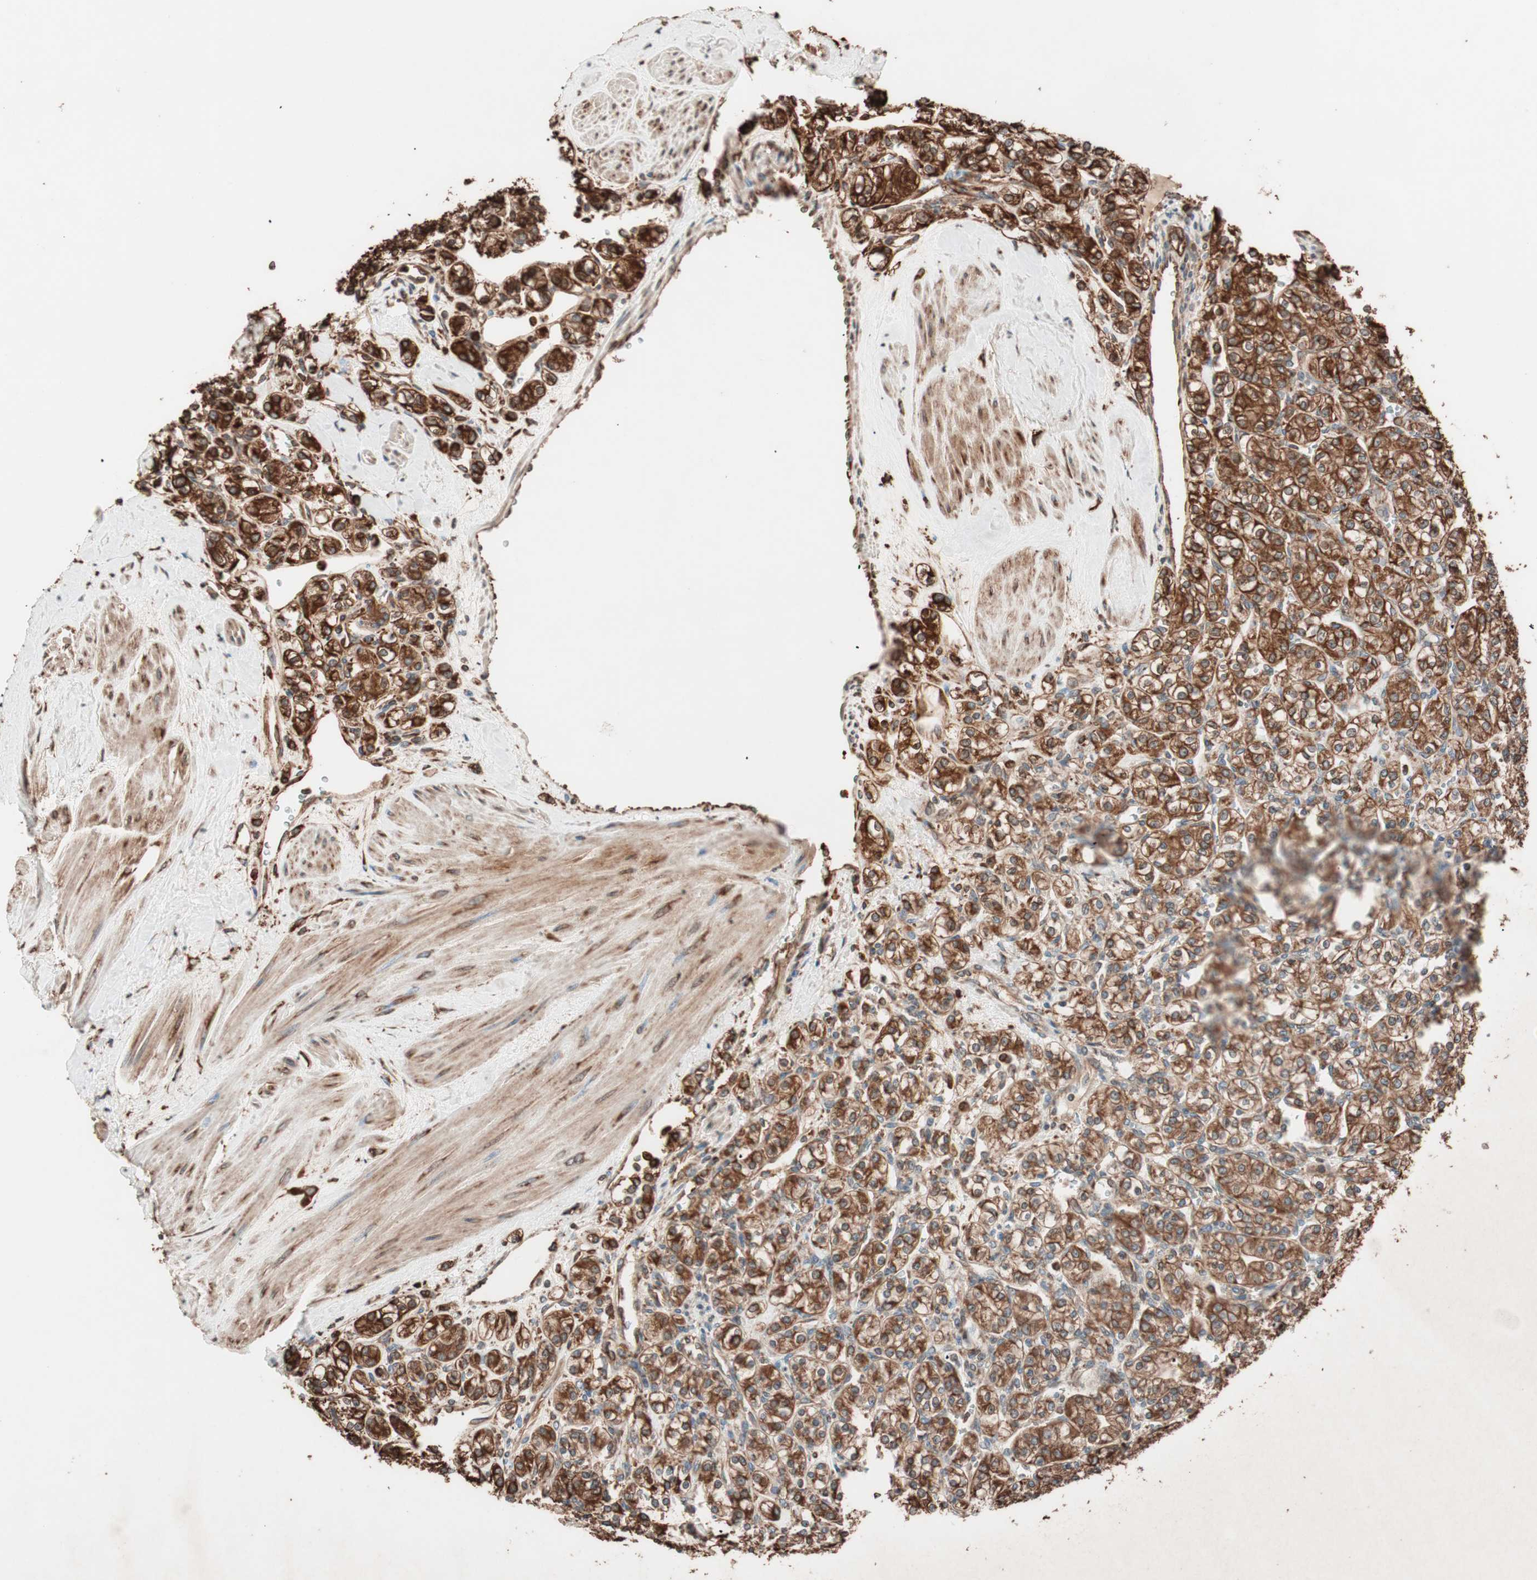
{"staining": {"intensity": "strong", "quantity": ">75%", "location": "cytoplasmic/membranous"}, "tissue": "renal cancer", "cell_type": "Tumor cells", "image_type": "cancer", "snomed": [{"axis": "morphology", "description": "Adenocarcinoma, NOS"}, {"axis": "topography", "description": "Kidney"}], "caption": "Immunohistochemical staining of renal adenocarcinoma displays strong cytoplasmic/membranous protein staining in about >75% of tumor cells.", "gene": "VEGFA", "patient": {"sex": "male", "age": 77}}